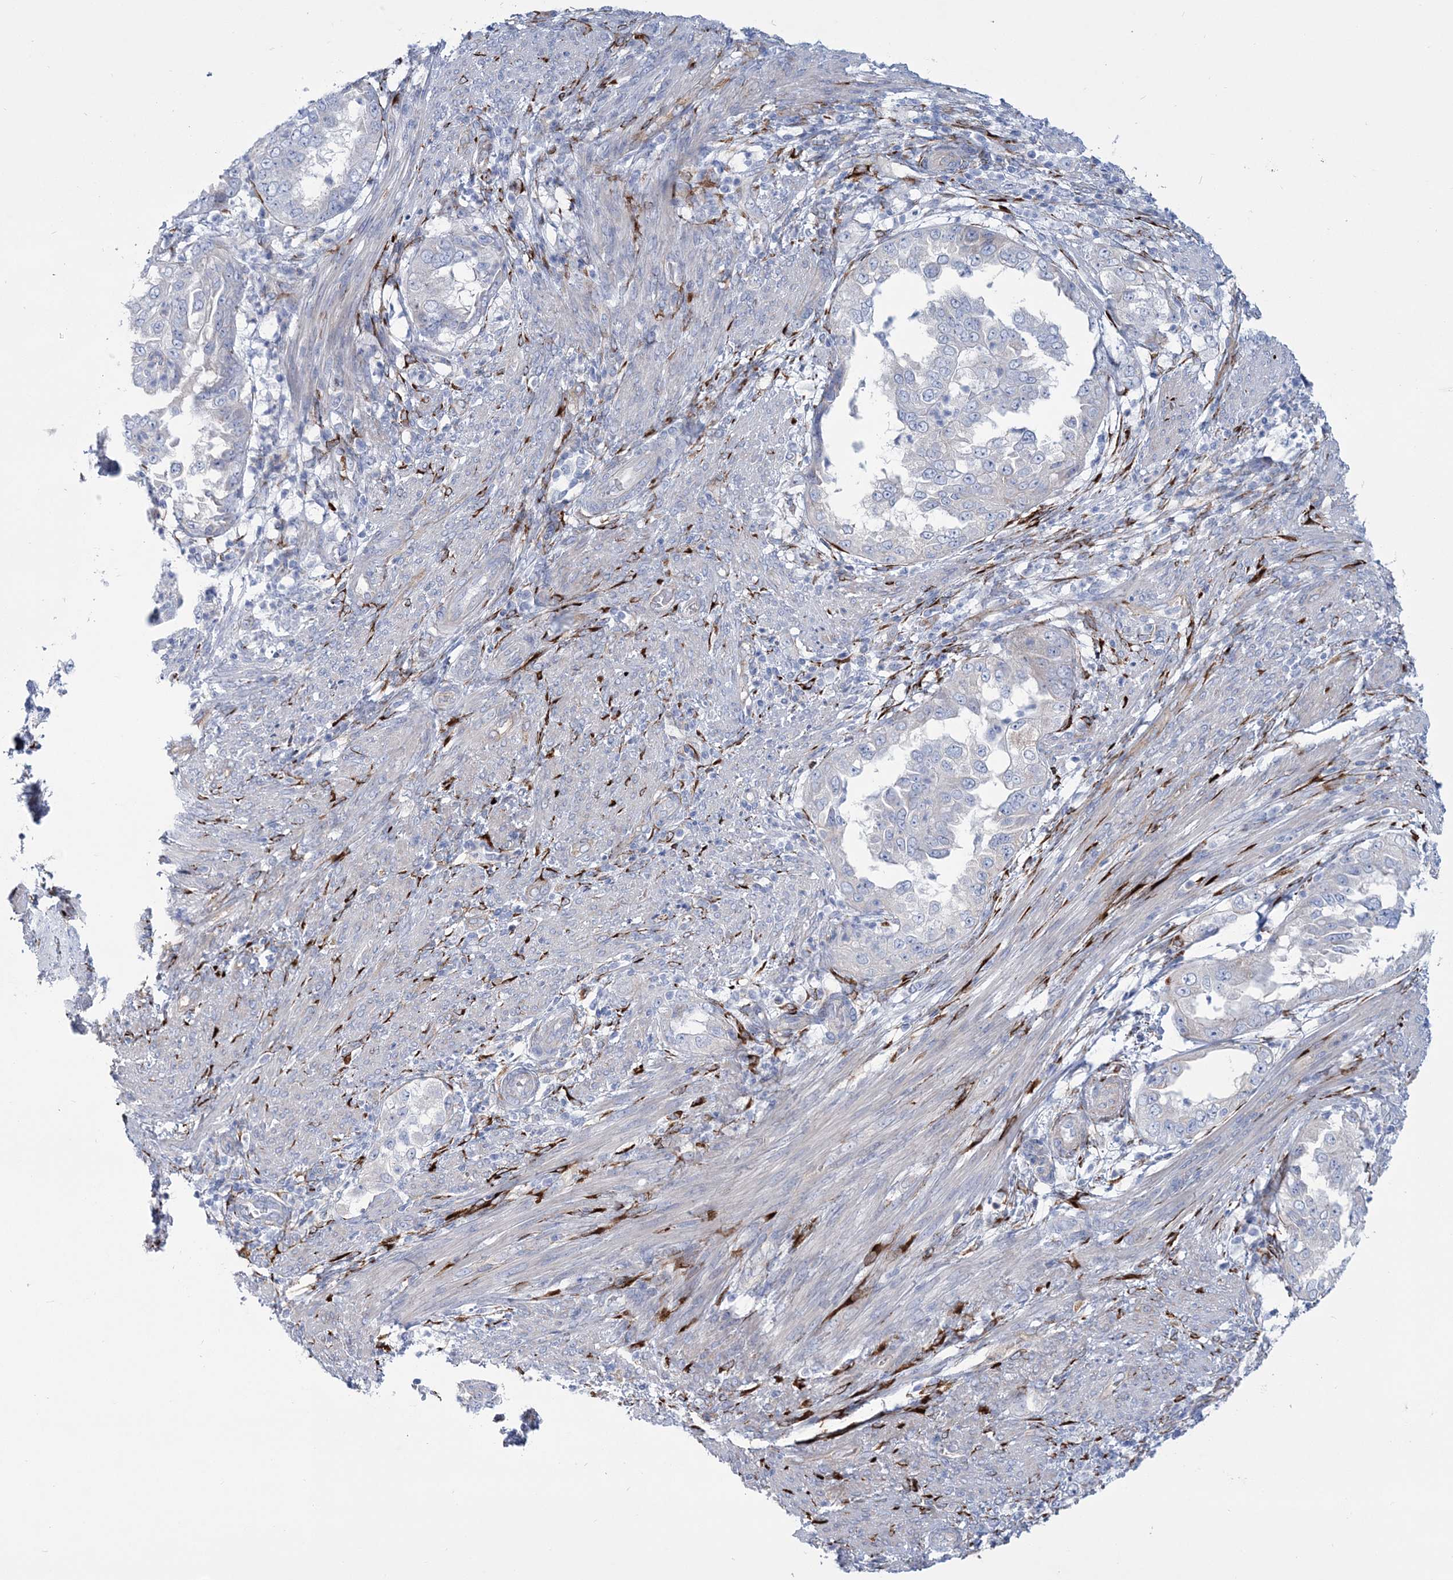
{"staining": {"intensity": "negative", "quantity": "none", "location": "none"}, "tissue": "endometrial cancer", "cell_type": "Tumor cells", "image_type": "cancer", "snomed": [{"axis": "morphology", "description": "Adenocarcinoma, NOS"}, {"axis": "topography", "description": "Endometrium"}], "caption": "DAB (3,3'-diaminobenzidine) immunohistochemical staining of adenocarcinoma (endometrial) displays no significant staining in tumor cells.", "gene": "RAB11FIP5", "patient": {"sex": "female", "age": 85}}